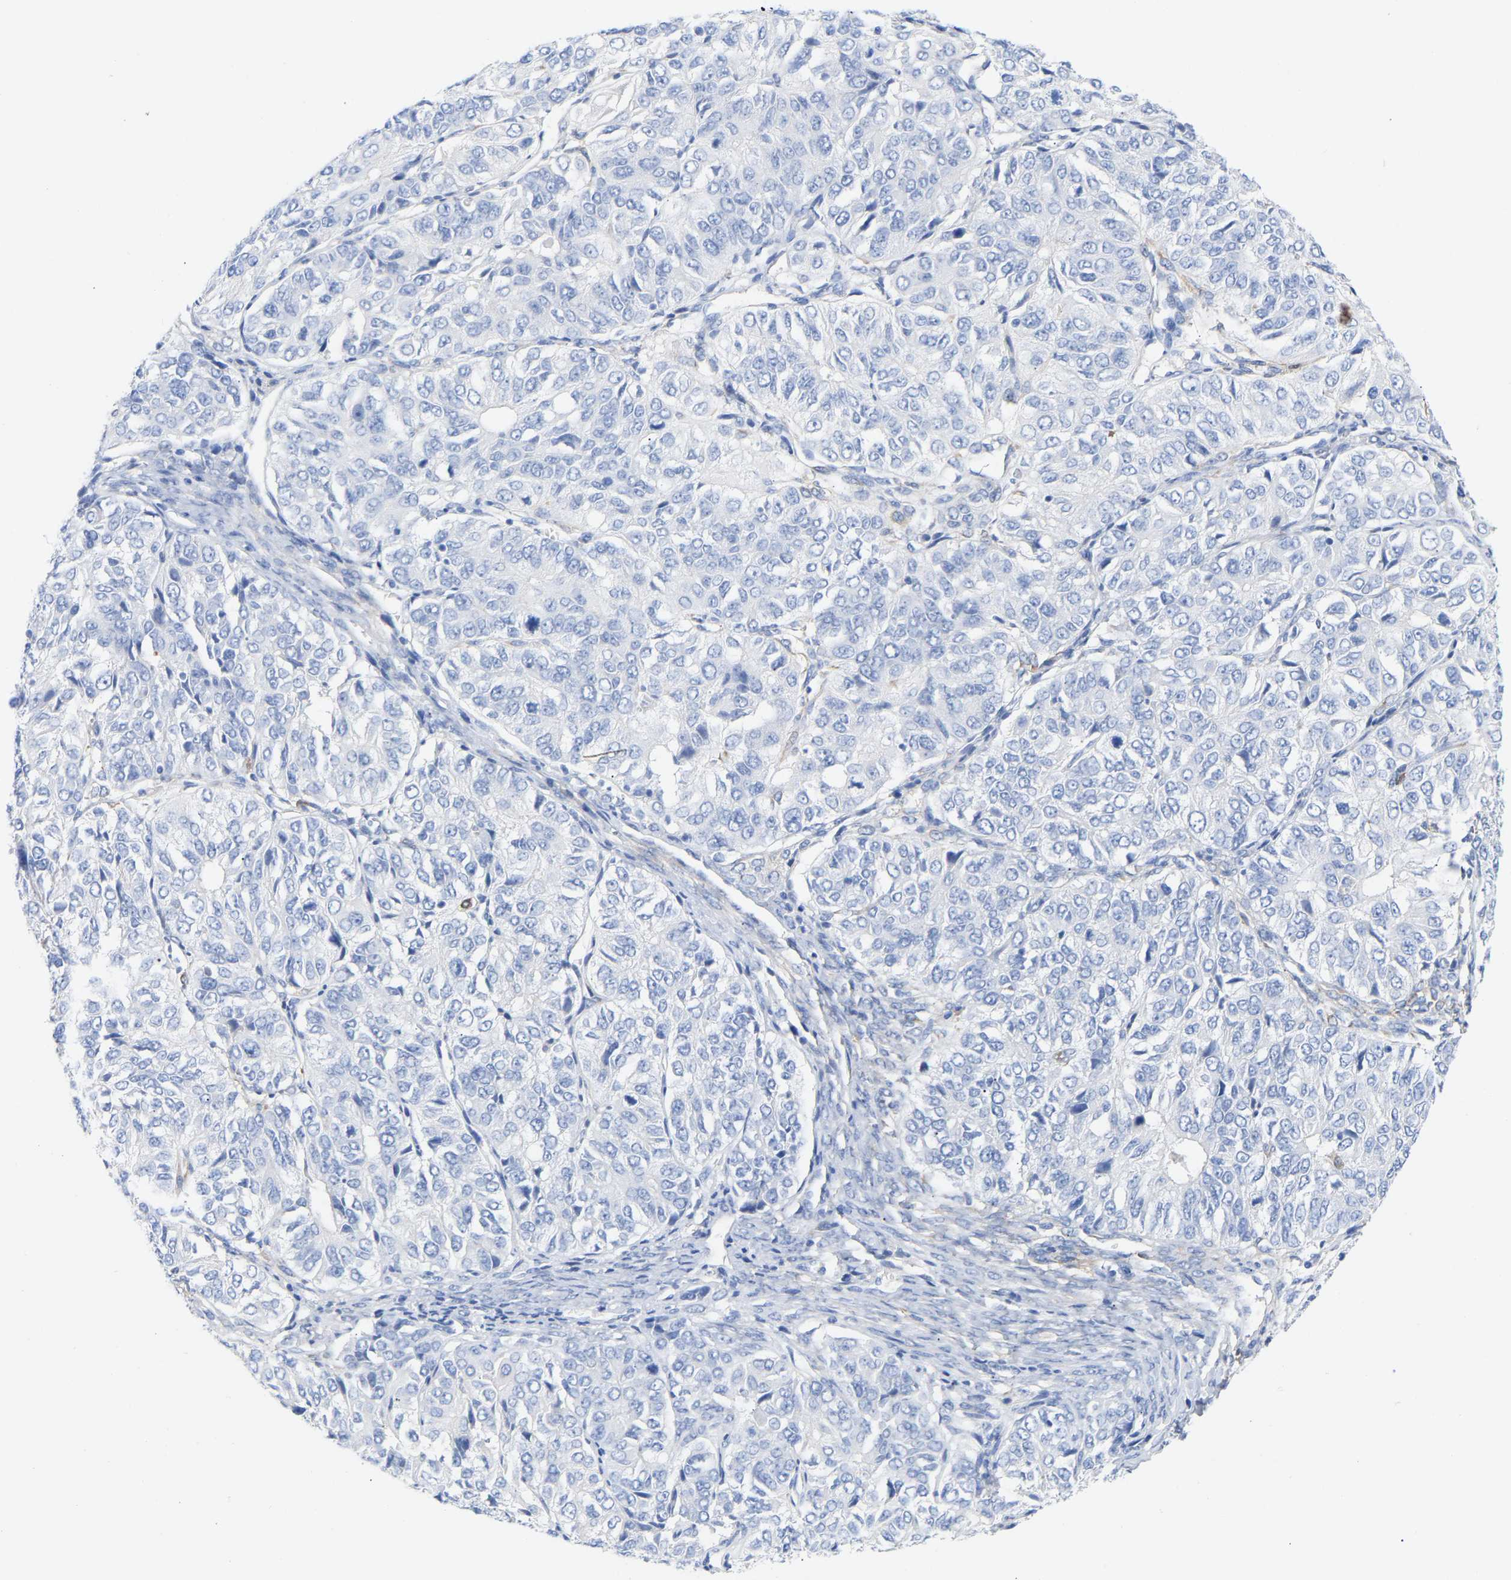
{"staining": {"intensity": "negative", "quantity": "none", "location": "none"}, "tissue": "ovarian cancer", "cell_type": "Tumor cells", "image_type": "cancer", "snomed": [{"axis": "morphology", "description": "Carcinoma, endometroid"}, {"axis": "topography", "description": "Ovary"}], "caption": "Endometroid carcinoma (ovarian) was stained to show a protein in brown. There is no significant staining in tumor cells.", "gene": "AMPH", "patient": {"sex": "female", "age": 51}}